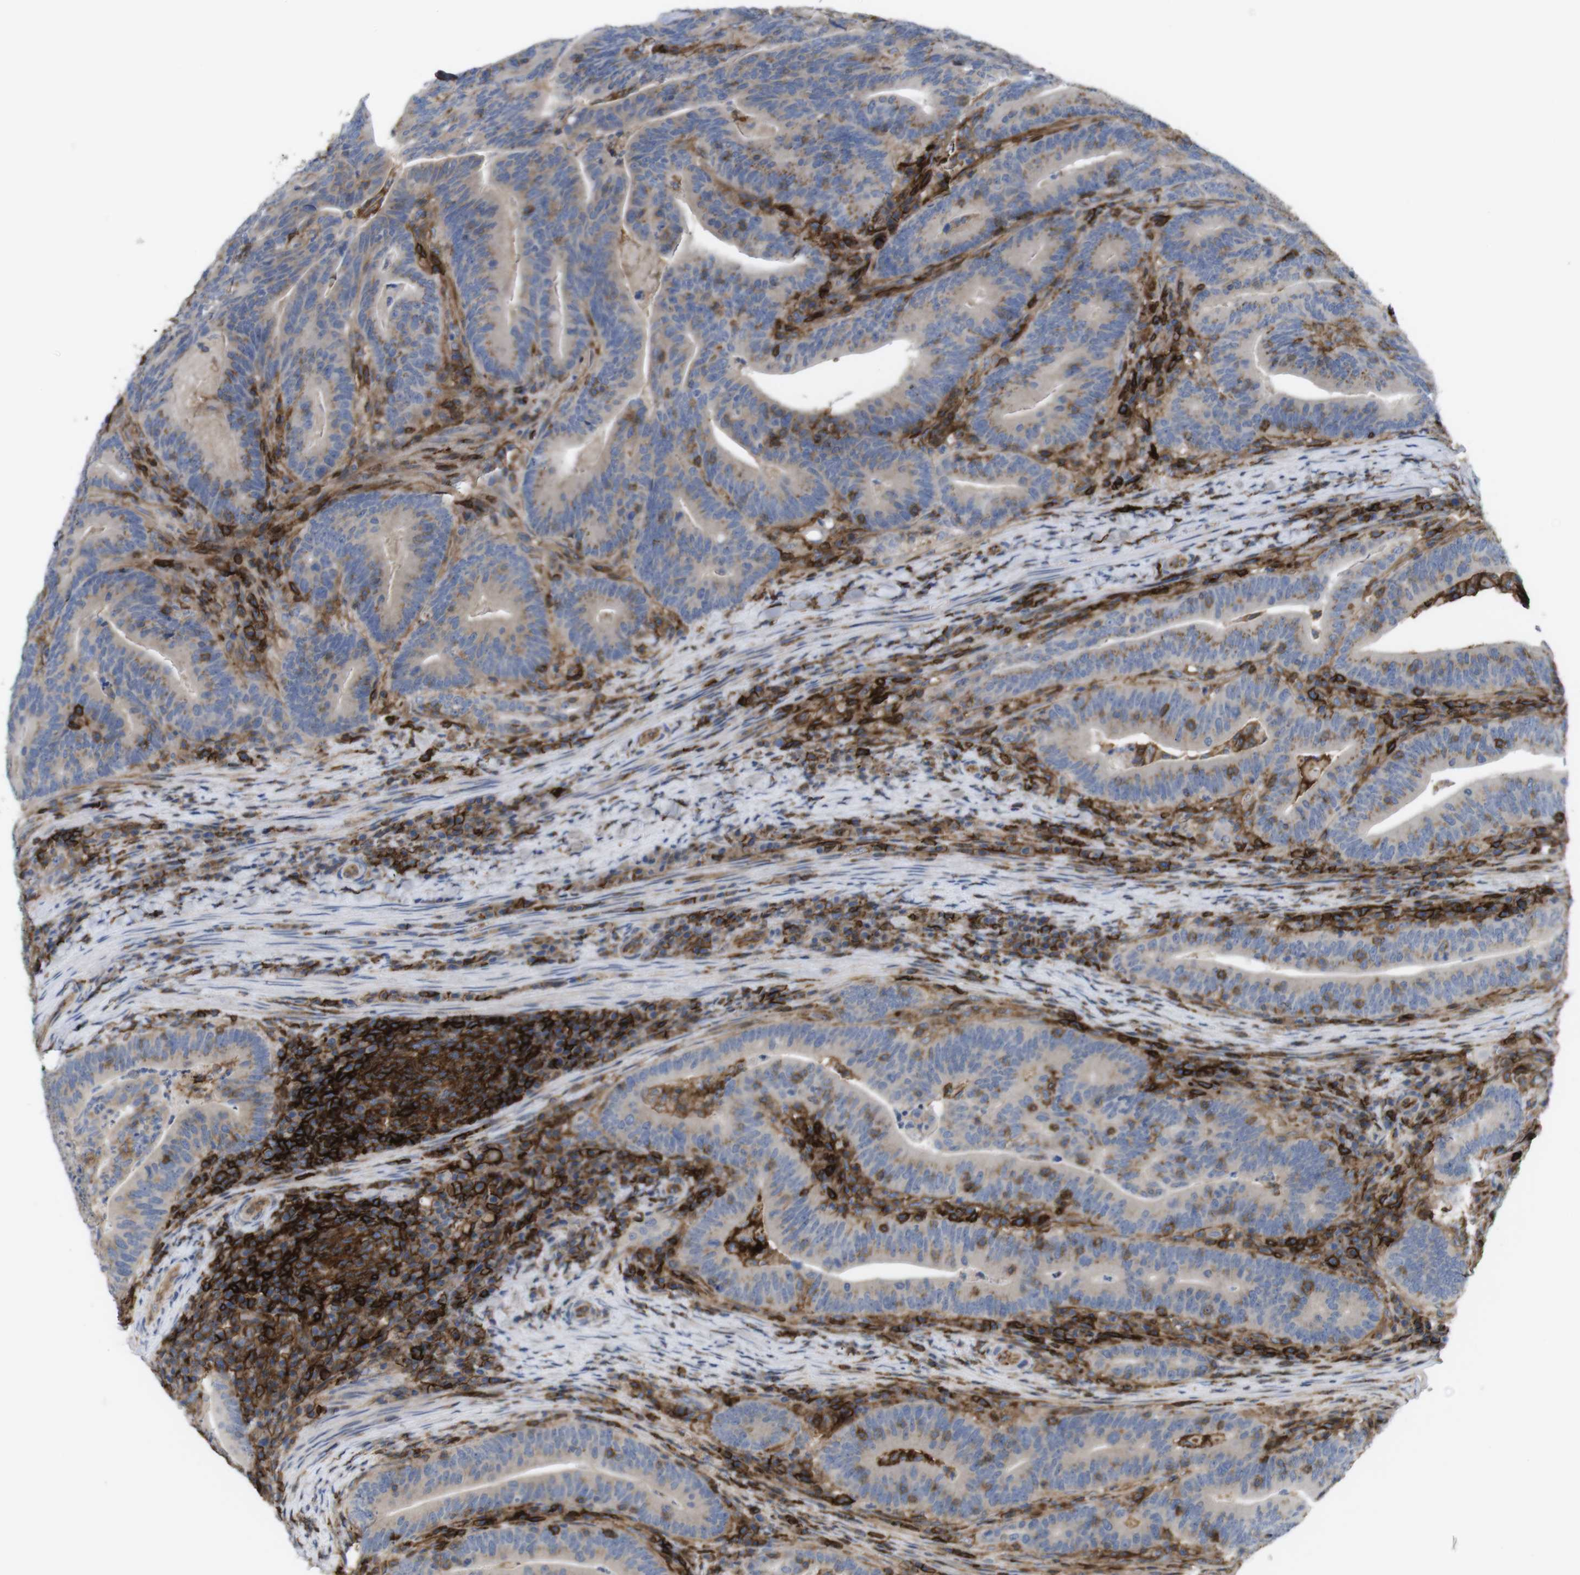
{"staining": {"intensity": "weak", "quantity": ">75%", "location": "cytoplasmic/membranous"}, "tissue": "colorectal cancer", "cell_type": "Tumor cells", "image_type": "cancer", "snomed": [{"axis": "morphology", "description": "Normal tissue, NOS"}, {"axis": "morphology", "description": "Adenocarcinoma, NOS"}, {"axis": "topography", "description": "Colon"}], "caption": "Immunohistochemistry histopathology image of neoplastic tissue: human adenocarcinoma (colorectal) stained using IHC shows low levels of weak protein expression localized specifically in the cytoplasmic/membranous of tumor cells, appearing as a cytoplasmic/membranous brown color.", "gene": "CCR6", "patient": {"sex": "female", "age": 66}}